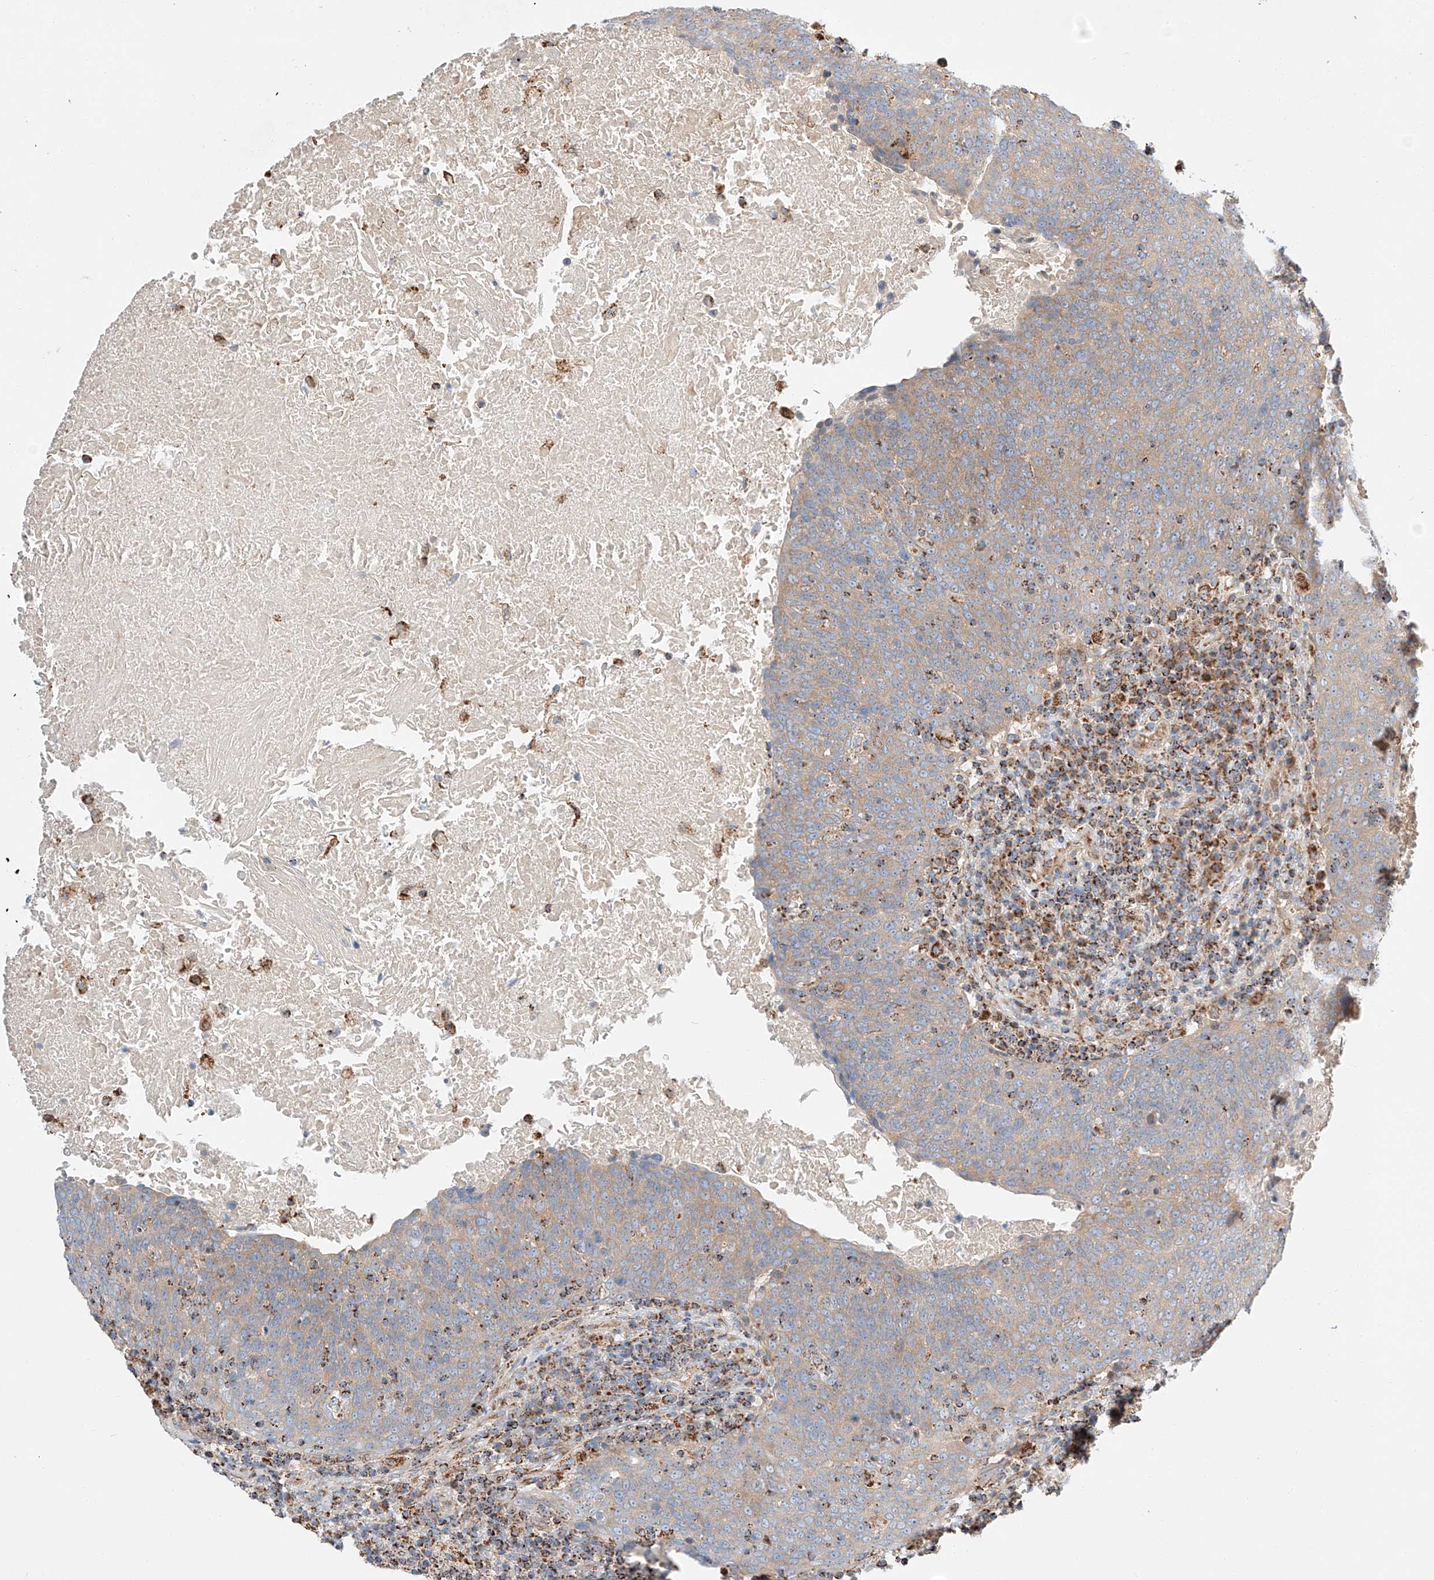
{"staining": {"intensity": "weak", "quantity": ">75%", "location": "cytoplasmic/membranous"}, "tissue": "head and neck cancer", "cell_type": "Tumor cells", "image_type": "cancer", "snomed": [{"axis": "morphology", "description": "Squamous cell carcinoma, NOS"}, {"axis": "morphology", "description": "Squamous cell carcinoma, metastatic, NOS"}, {"axis": "topography", "description": "Lymph node"}, {"axis": "topography", "description": "Head-Neck"}], "caption": "The histopathology image displays a brown stain indicating the presence of a protein in the cytoplasmic/membranous of tumor cells in head and neck metastatic squamous cell carcinoma. Nuclei are stained in blue.", "gene": "RUSC1", "patient": {"sex": "male", "age": 62}}